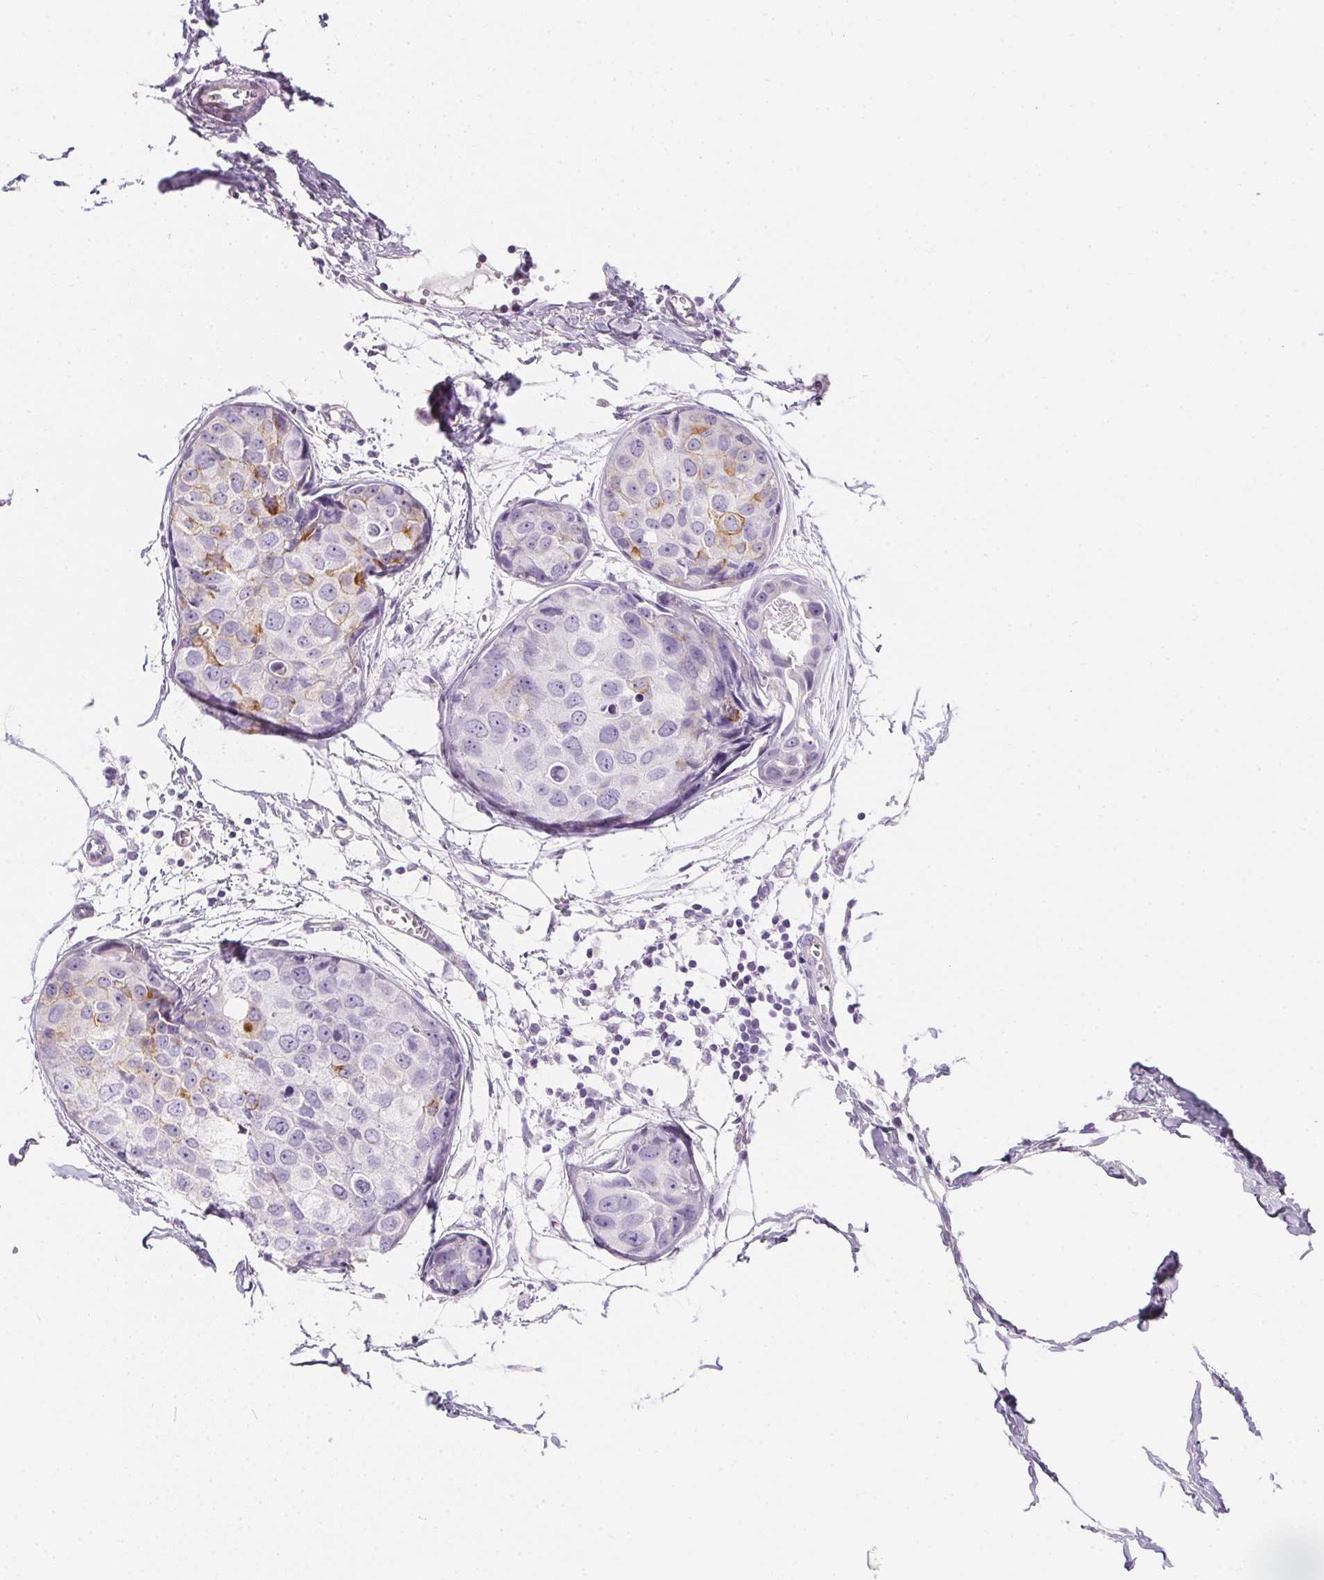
{"staining": {"intensity": "moderate", "quantity": "<25%", "location": "cytoplasmic/membranous"}, "tissue": "breast cancer", "cell_type": "Tumor cells", "image_type": "cancer", "snomed": [{"axis": "morphology", "description": "Duct carcinoma"}, {"axis": "topography", "description": "Breast"}], "caption": "A brown stain highlights moderate cytoplasmic/membranous positivity of a protein in infiltrating ductal carcinoma (breast) tumor cells. The staining was performed using DAB to visualize the protein expression in brown, while the nuclei were stained in blue with hematoxylin (Magnification: 20x).", "gene": "AQP5", "patient": {"sex": "female", "age": 38}}